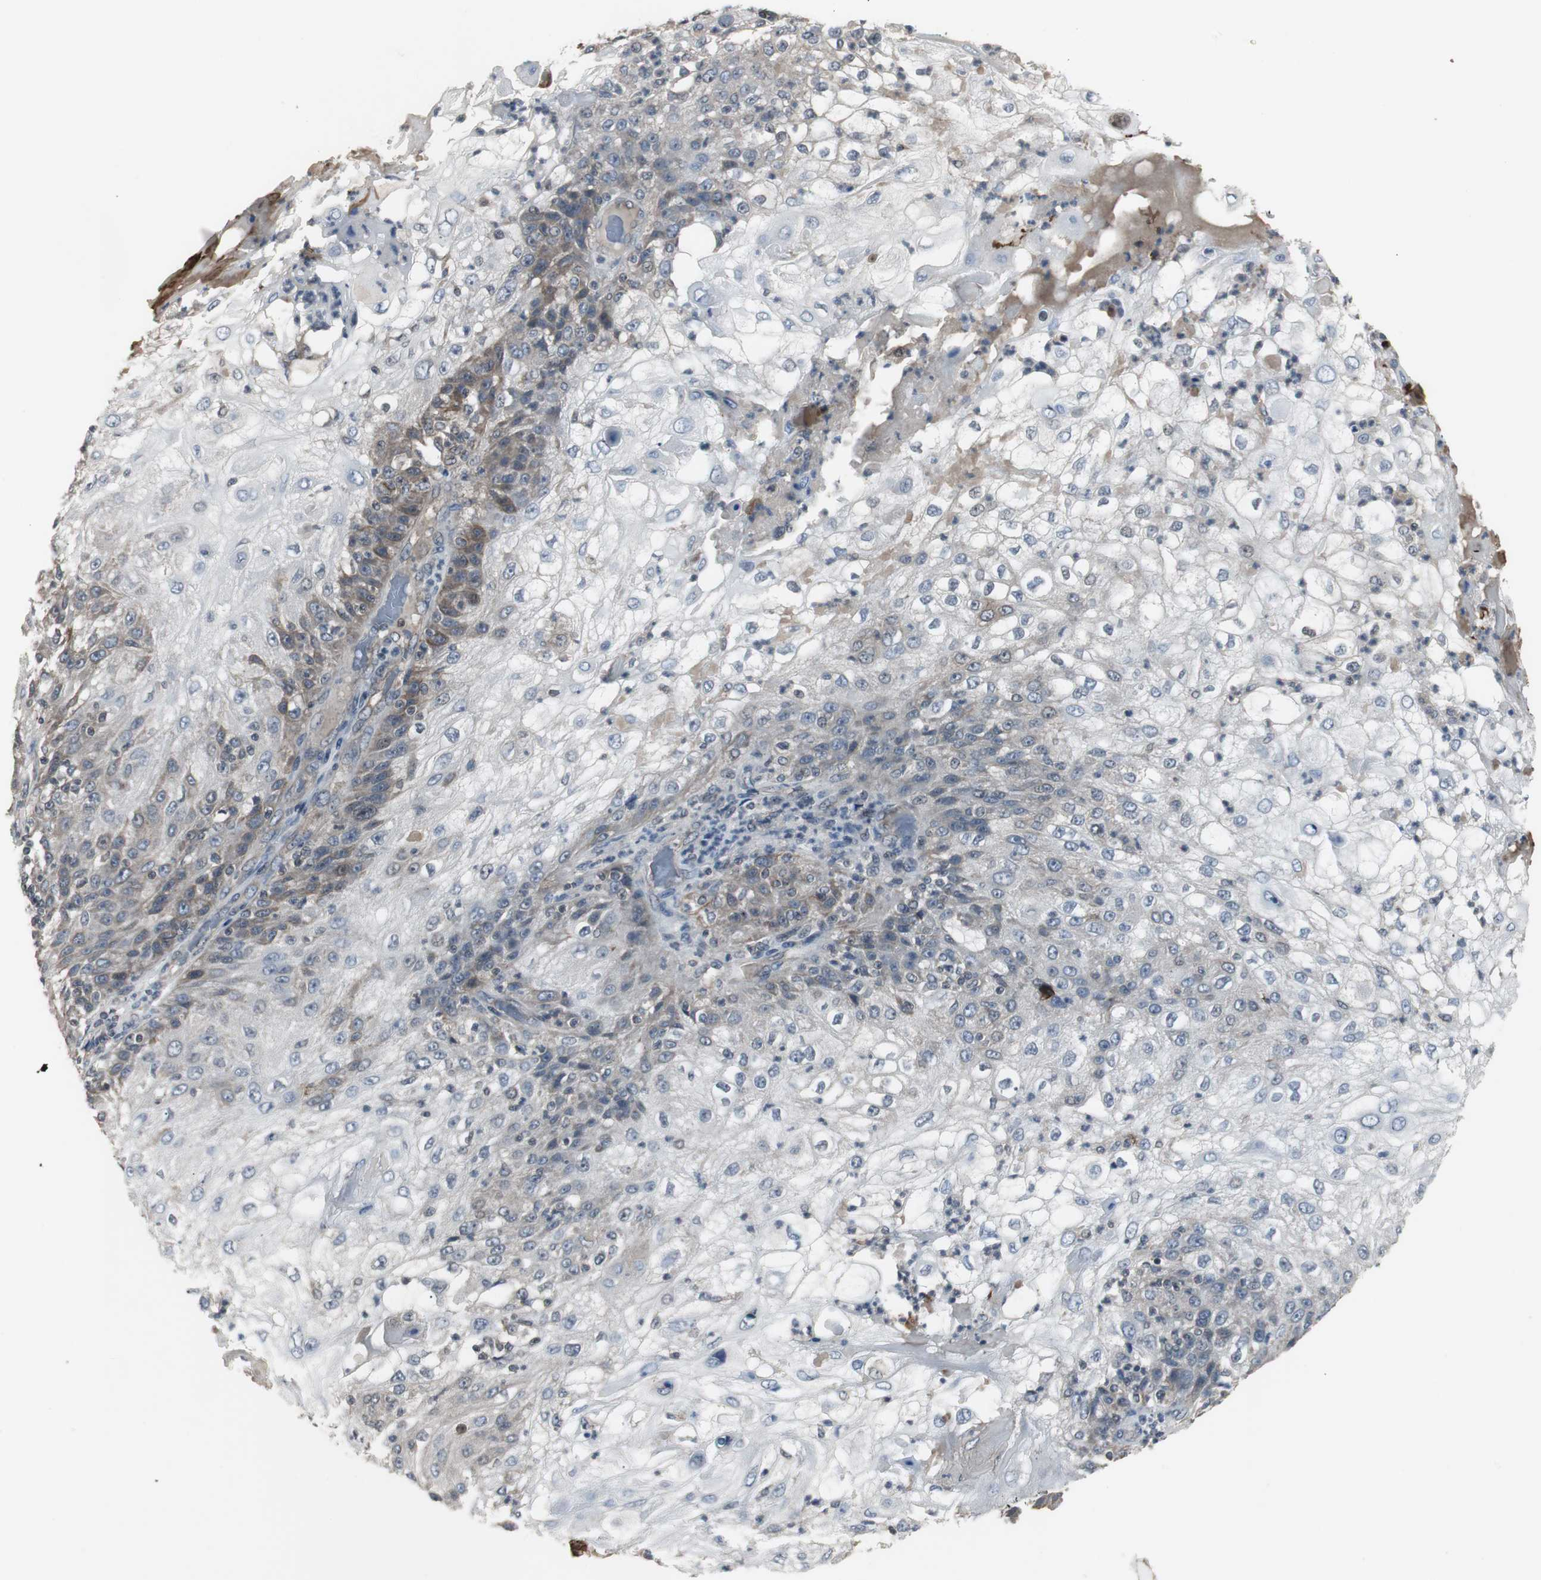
{"staining": {"intensity": "negative", "quantity": "none", "location": "none"}, "tissue": "skin cancer", "cell_type": "Tumor cells", "image_type": "cancer", "snomed": [{"axis": "morphology", "description": "Normal tissue, NOS"}, {"axis": "morphology", "description": "Squamous cell carcinoma, NOS"}, {"axis": "topography", "description": "Skin"}], "caption": "IHC of human skin squamous cell carcinoma demonstrates no positivity in tumor cells.", "gene": "ZMPSTE24", "patient": {"sex": "female", "age": 83}}